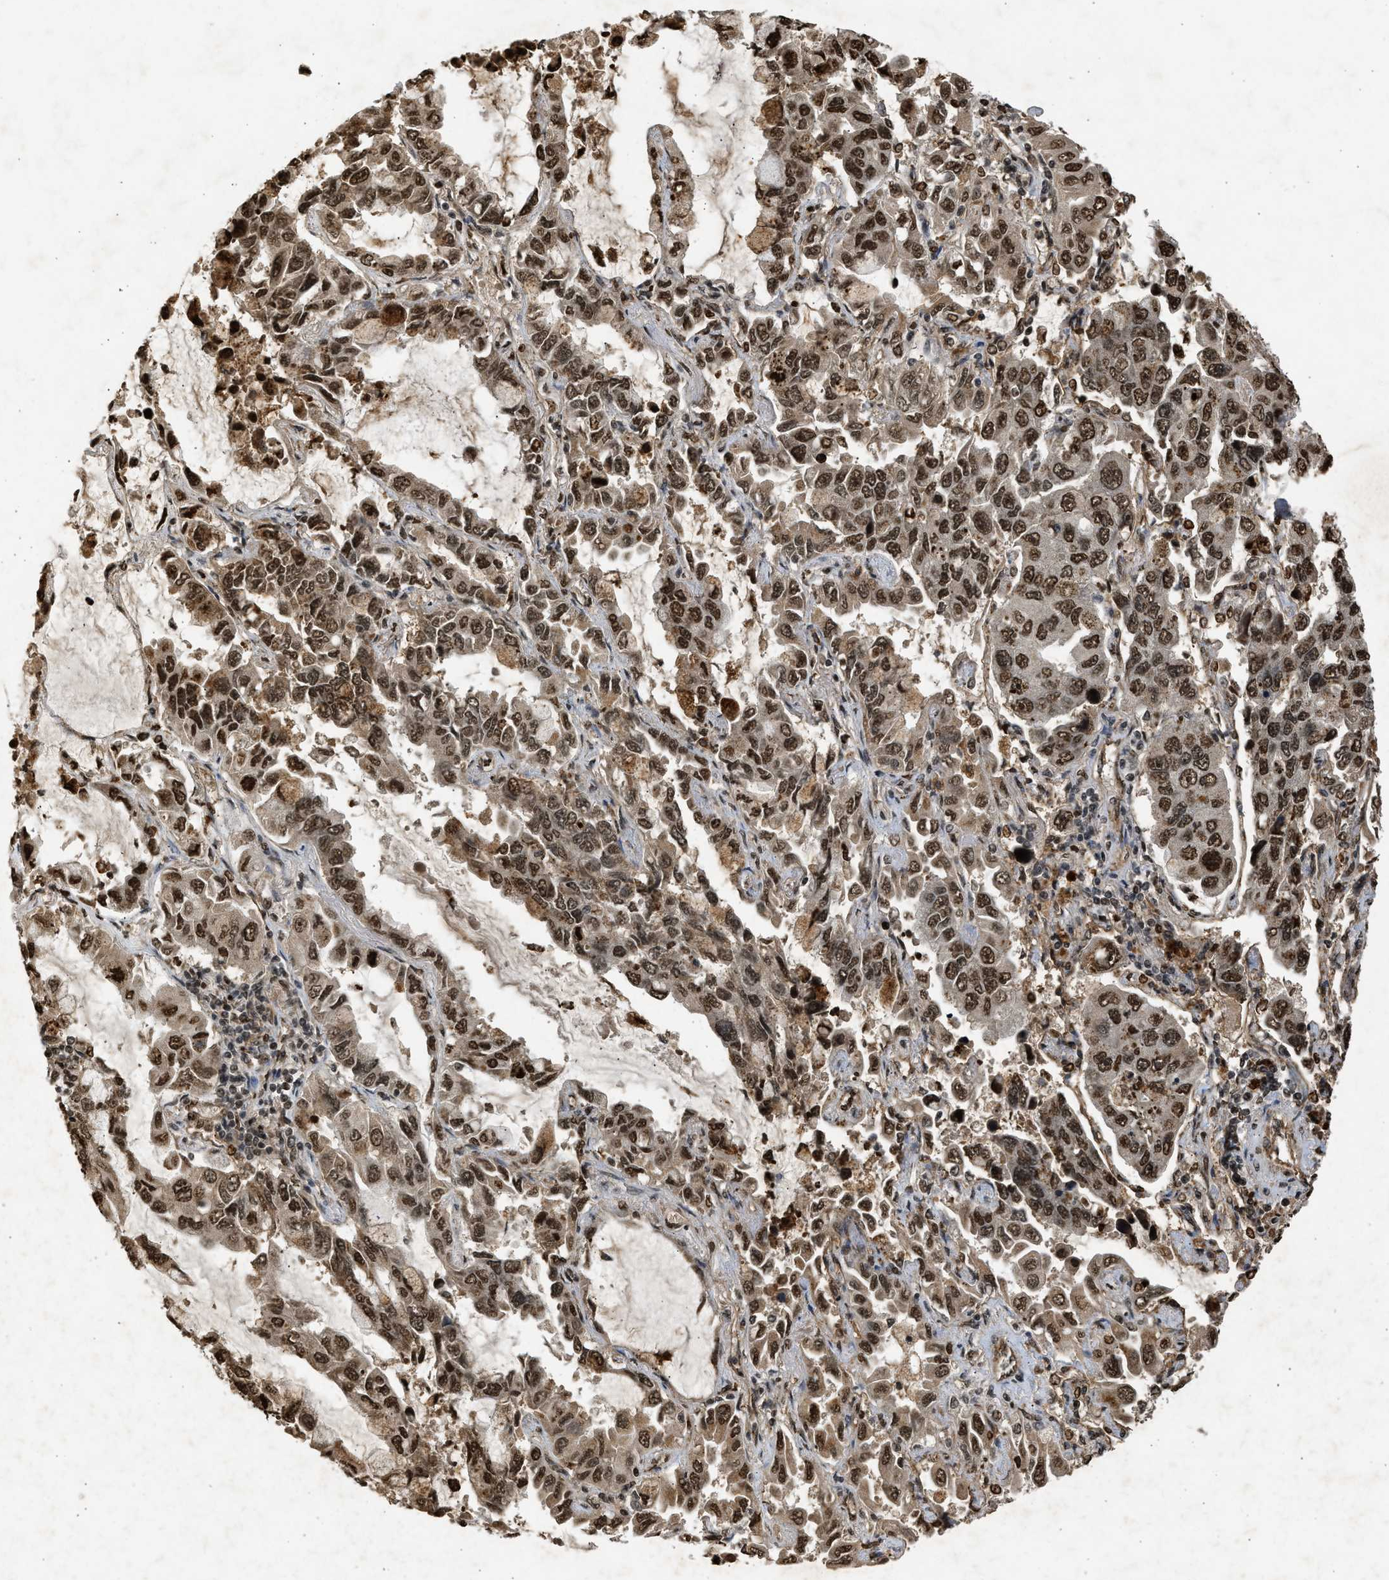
{"staining": {"intensity": "strong", "quantity": ">75%", "location": "cytoplasmic/membranous,nuclear"}, "tissue": "lung cancer", "cell_type": "Tumor cells", "image_type": "cancer", "snomed": [{"axis": "morphology", "description": "Adenocarcinoma, NOS"}, {"axis": "topography", "description": "Lung"}], "caption": "Adenocarcinoma (lung) stained with a protein marker reveals strong staining in tumor cells.", "gene": "TFDP2", "patient": {"sex": "male", "age": 64}}